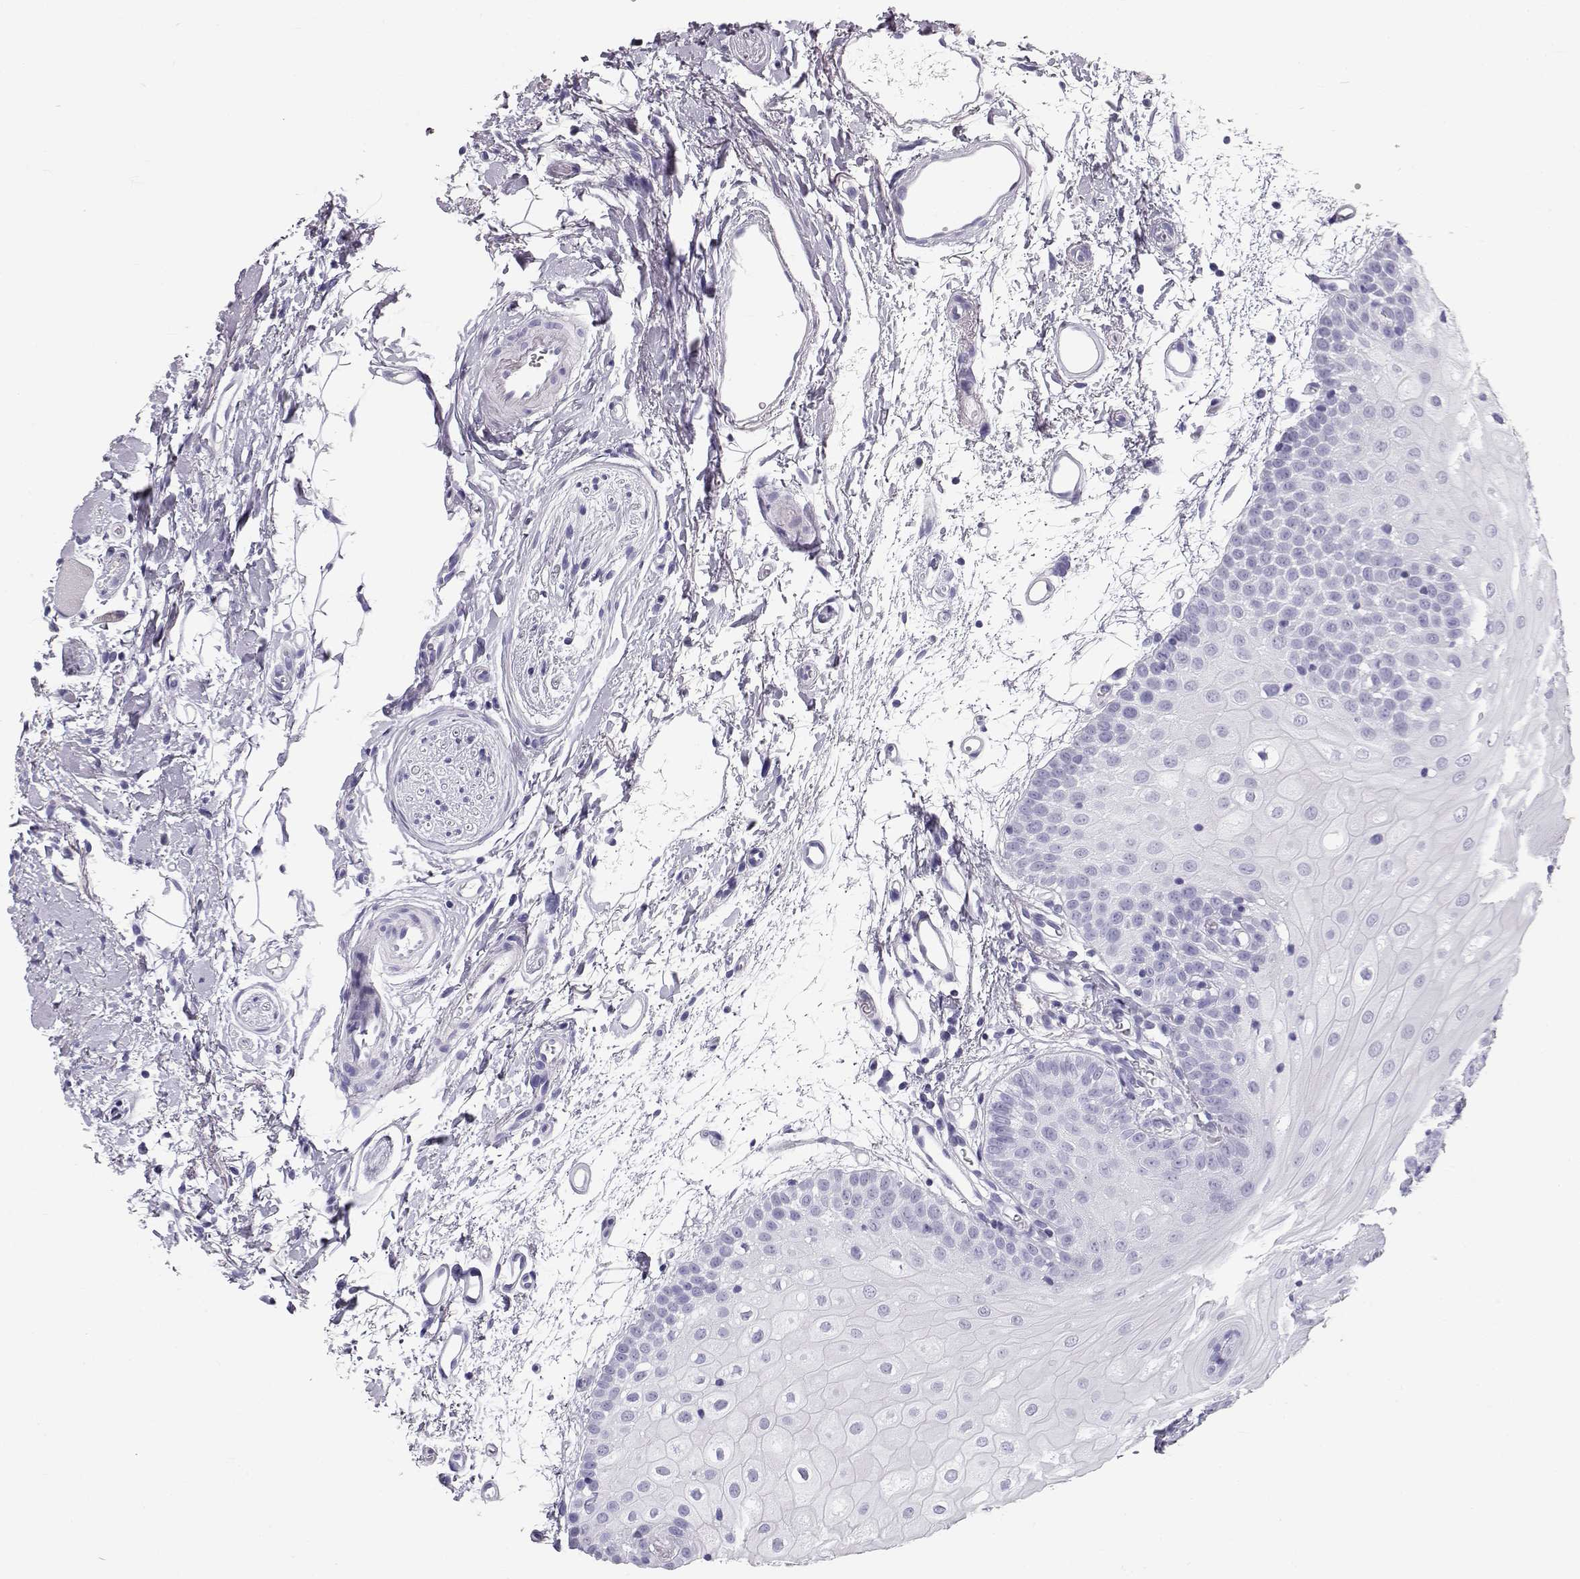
{"staining": {"intensity": "negative", "quantity": "none", "location": "none"}, "tissue": "oral mucosa", "cell_type": "Squamous epithelial cells", "image_type": "normal", "snomed": [{"axis": "morphology", "description": "Normal tissue, NOS"}, {"axis": "morphology", "description": "Squamous cell carcinoma, NOS"}, {"axis": "topography", "description": "Oral tissue"}, {"axis": "topography", "description": "Head-Neck"}], "caption": "Immunohistochemistry micrograph of normal oral mucosa: human oral mucosa stained with DAB exhibits no significant protein staining in squamous epithelial cells.", "gene": "RD3", "patient": {"sex": "female", "age": 75}}